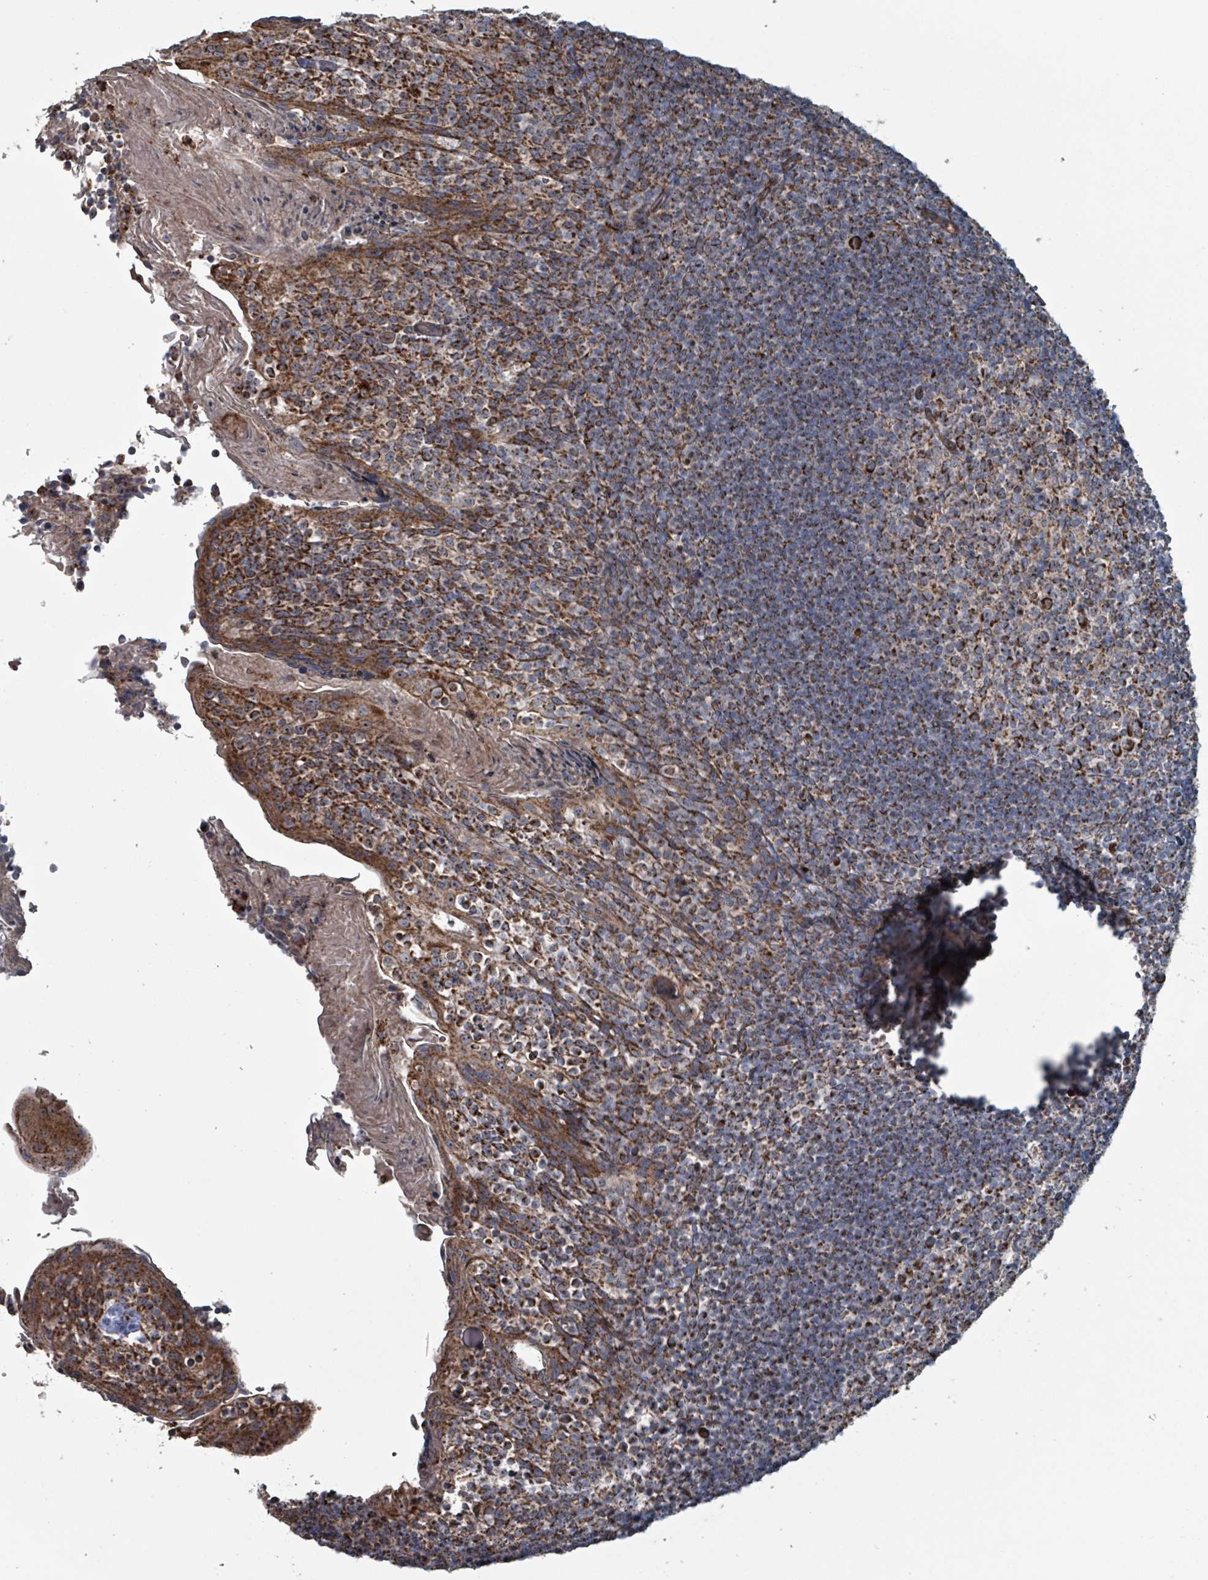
{"staining": {"intensity": "strong", "quantity": ">75%", "location": "cytoplasmic/membranous"}, "tissue": "tonsil", "cell_type": "Germinal center cells", "image_type": "normal", "snomed": [{"axis": "morphology", "description": "Normal tissue, NOS"}, {"axis": "topography", "description": "Tonsil"}], "caption": "This is a micrograph of IHC staining of normal tonsil, which shows strong staining in the cytoplasmic/membranous of germinal center cells.", "gene": "MRPL4", "patient": {"sex": "female", "age": 10}}